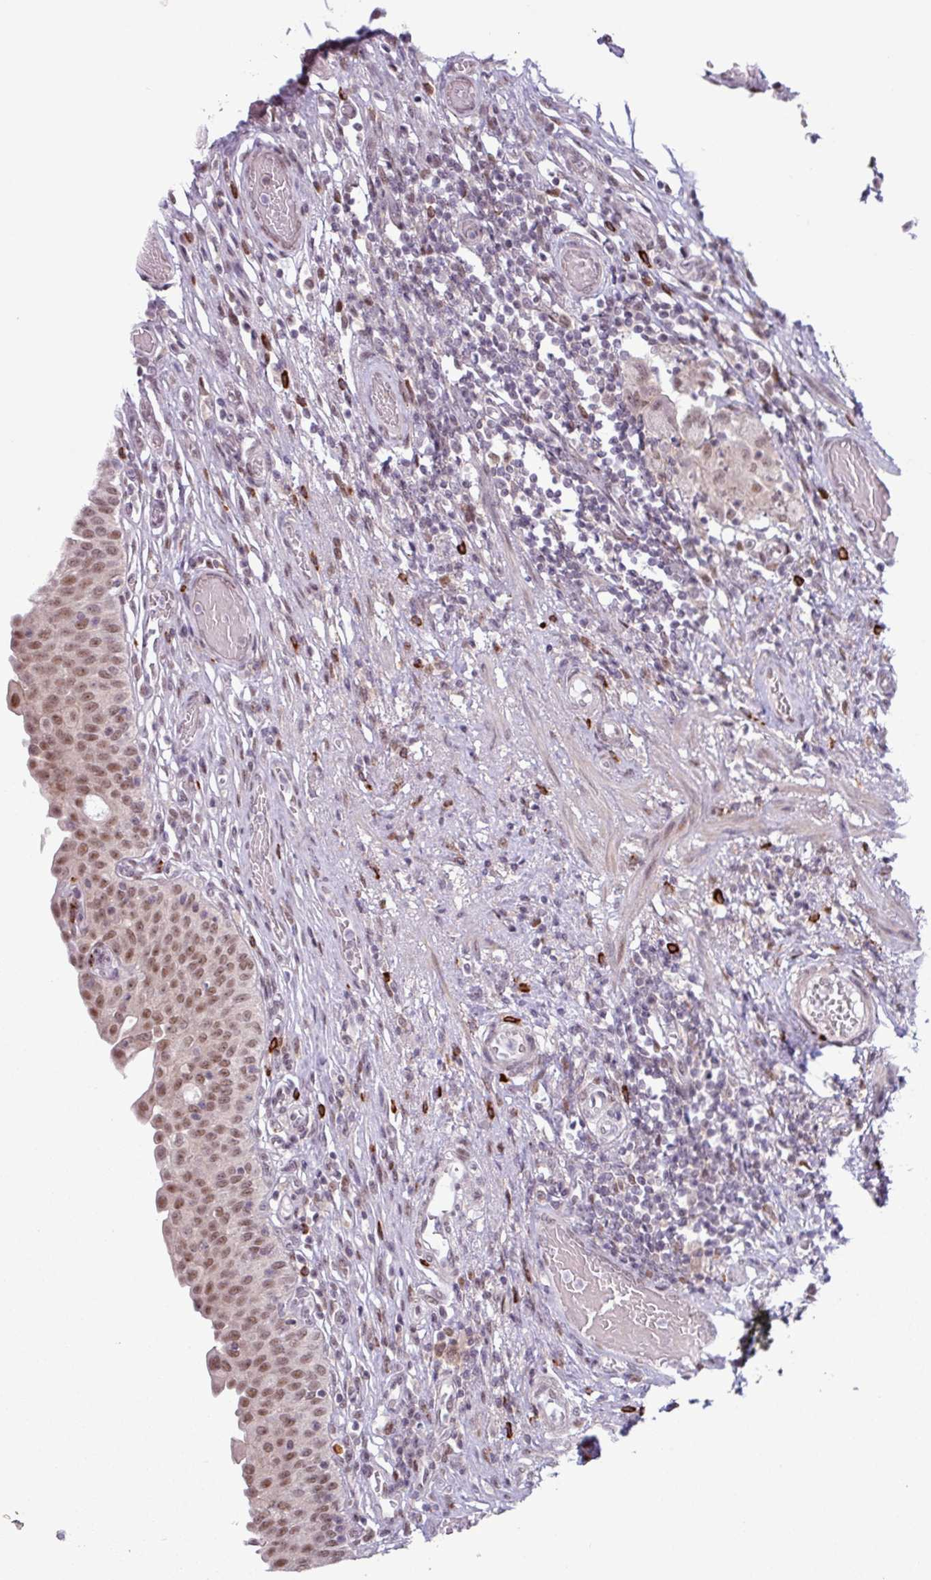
{"staining": {"intensity": "moderate", "quantity": ">75%", "location": "nuclear"}, "tissue": "urinary bladder", "cell_type": "Urothelial cells", "image_type": "normal", "snomed": [{"axis": "morphology", "description": "Normal tissue, NOS"}, {"axis": "topography", "description": "Urinary bladder"}], "caption": "Approximately >75% of urothelial cells in normal human urinary bladder show moderate nuclear protein expression as visualized by brown immunohistochemical staining.", "gene": "NOTCH2", "patient": {"sex": "male", "age": 71}}